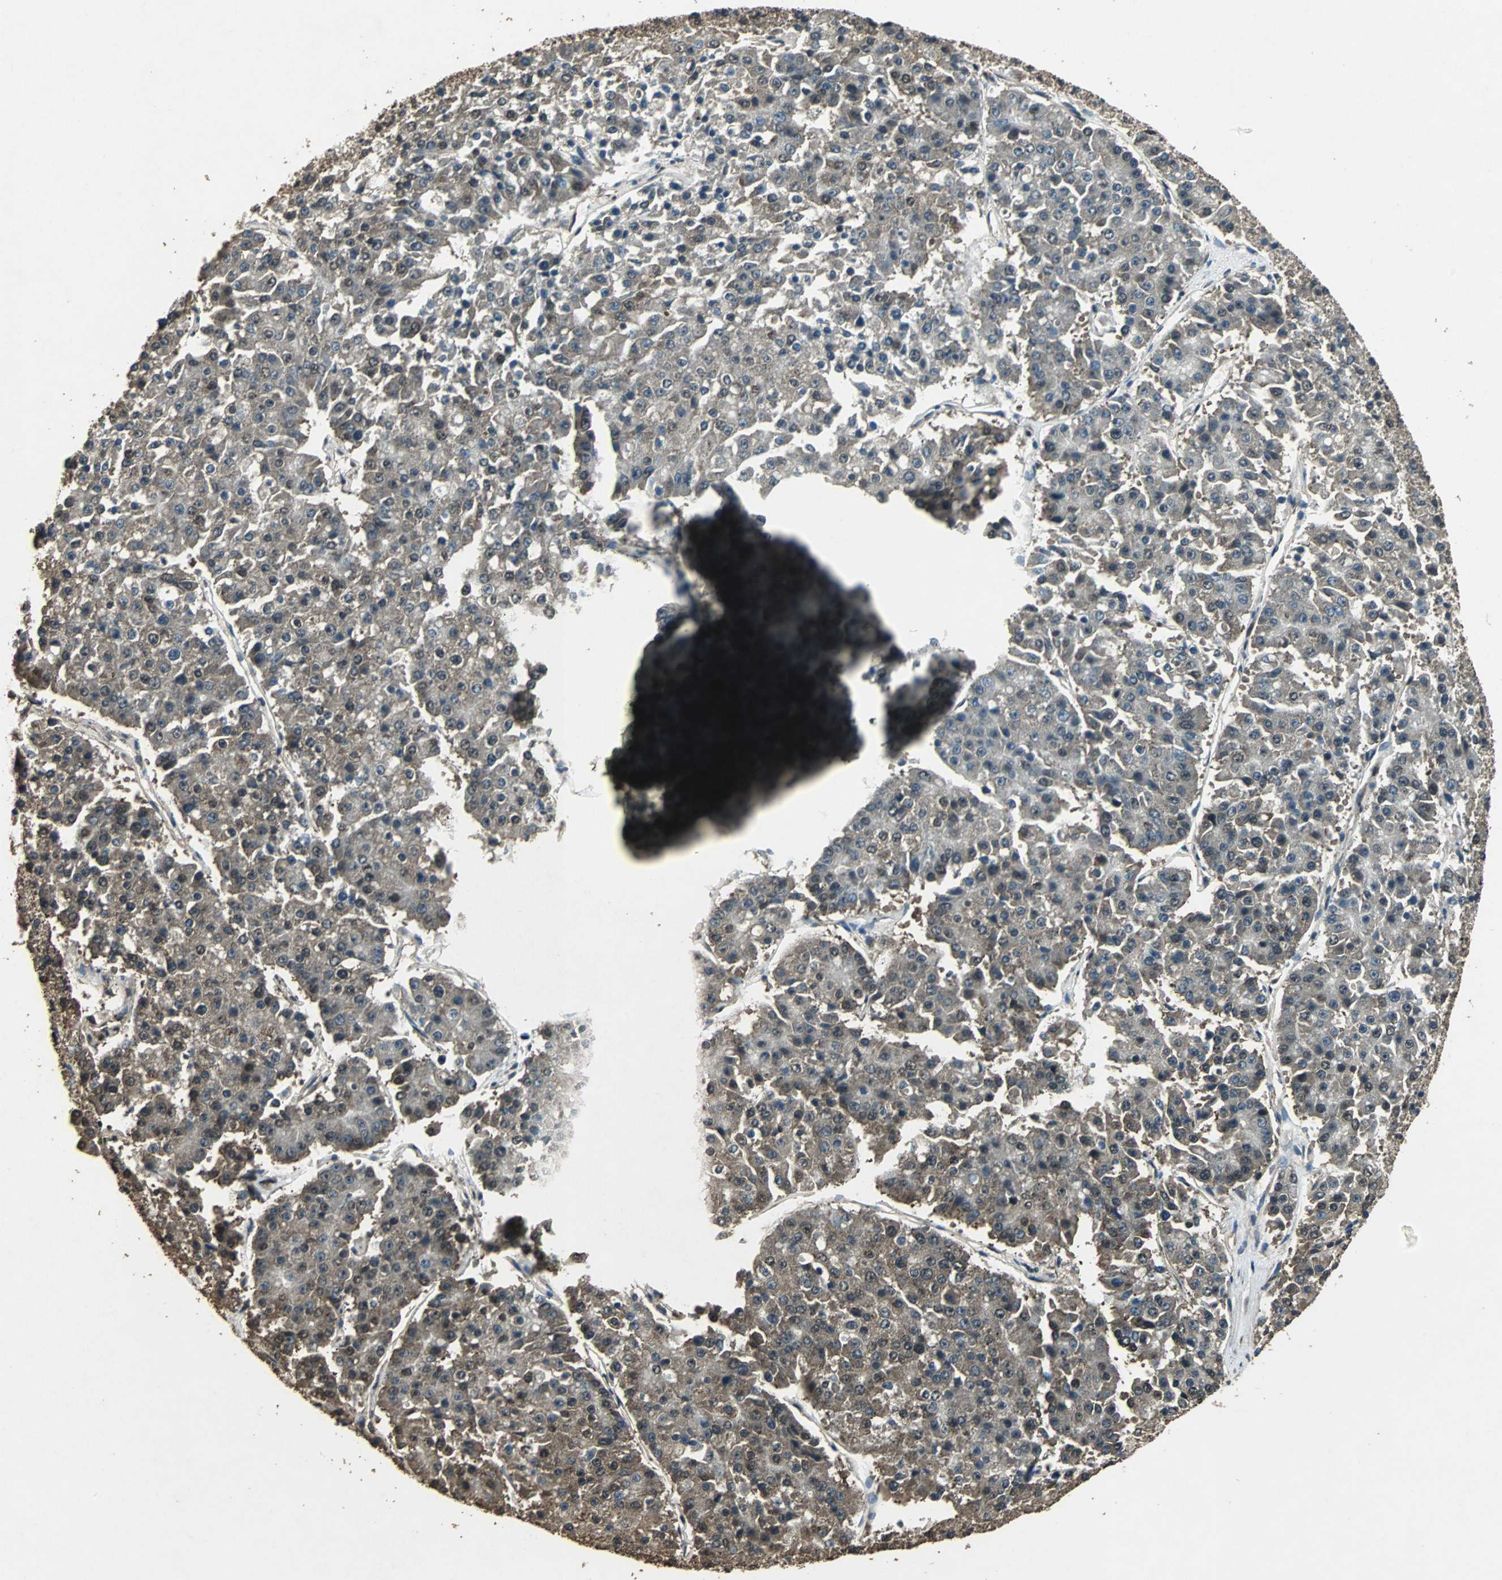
{"staining": {"intensity": "moderate", "quantity": "25%-75%", "location": "cytoplasmic/membranous,nuclear"}, "tissue": "pancreatic cancer", "cell_type": "Tumor cells", "image_type": "cancer", "snomed": [{"axis": "morphology", "description": "Adenocarcinoma, NOS"}, {"axis": "topography", "description": "Pancreas"}], "caption": "Immunohistochemical staining of human pancreatic adenocarcinoma demonstrates moderate cytoplasmic/membranous and nuclear protein positivity in approximately 25%-75% of tumor cells.", "gene": "PPP1R13B", "patient": {"sex": "male", "age": 50}}